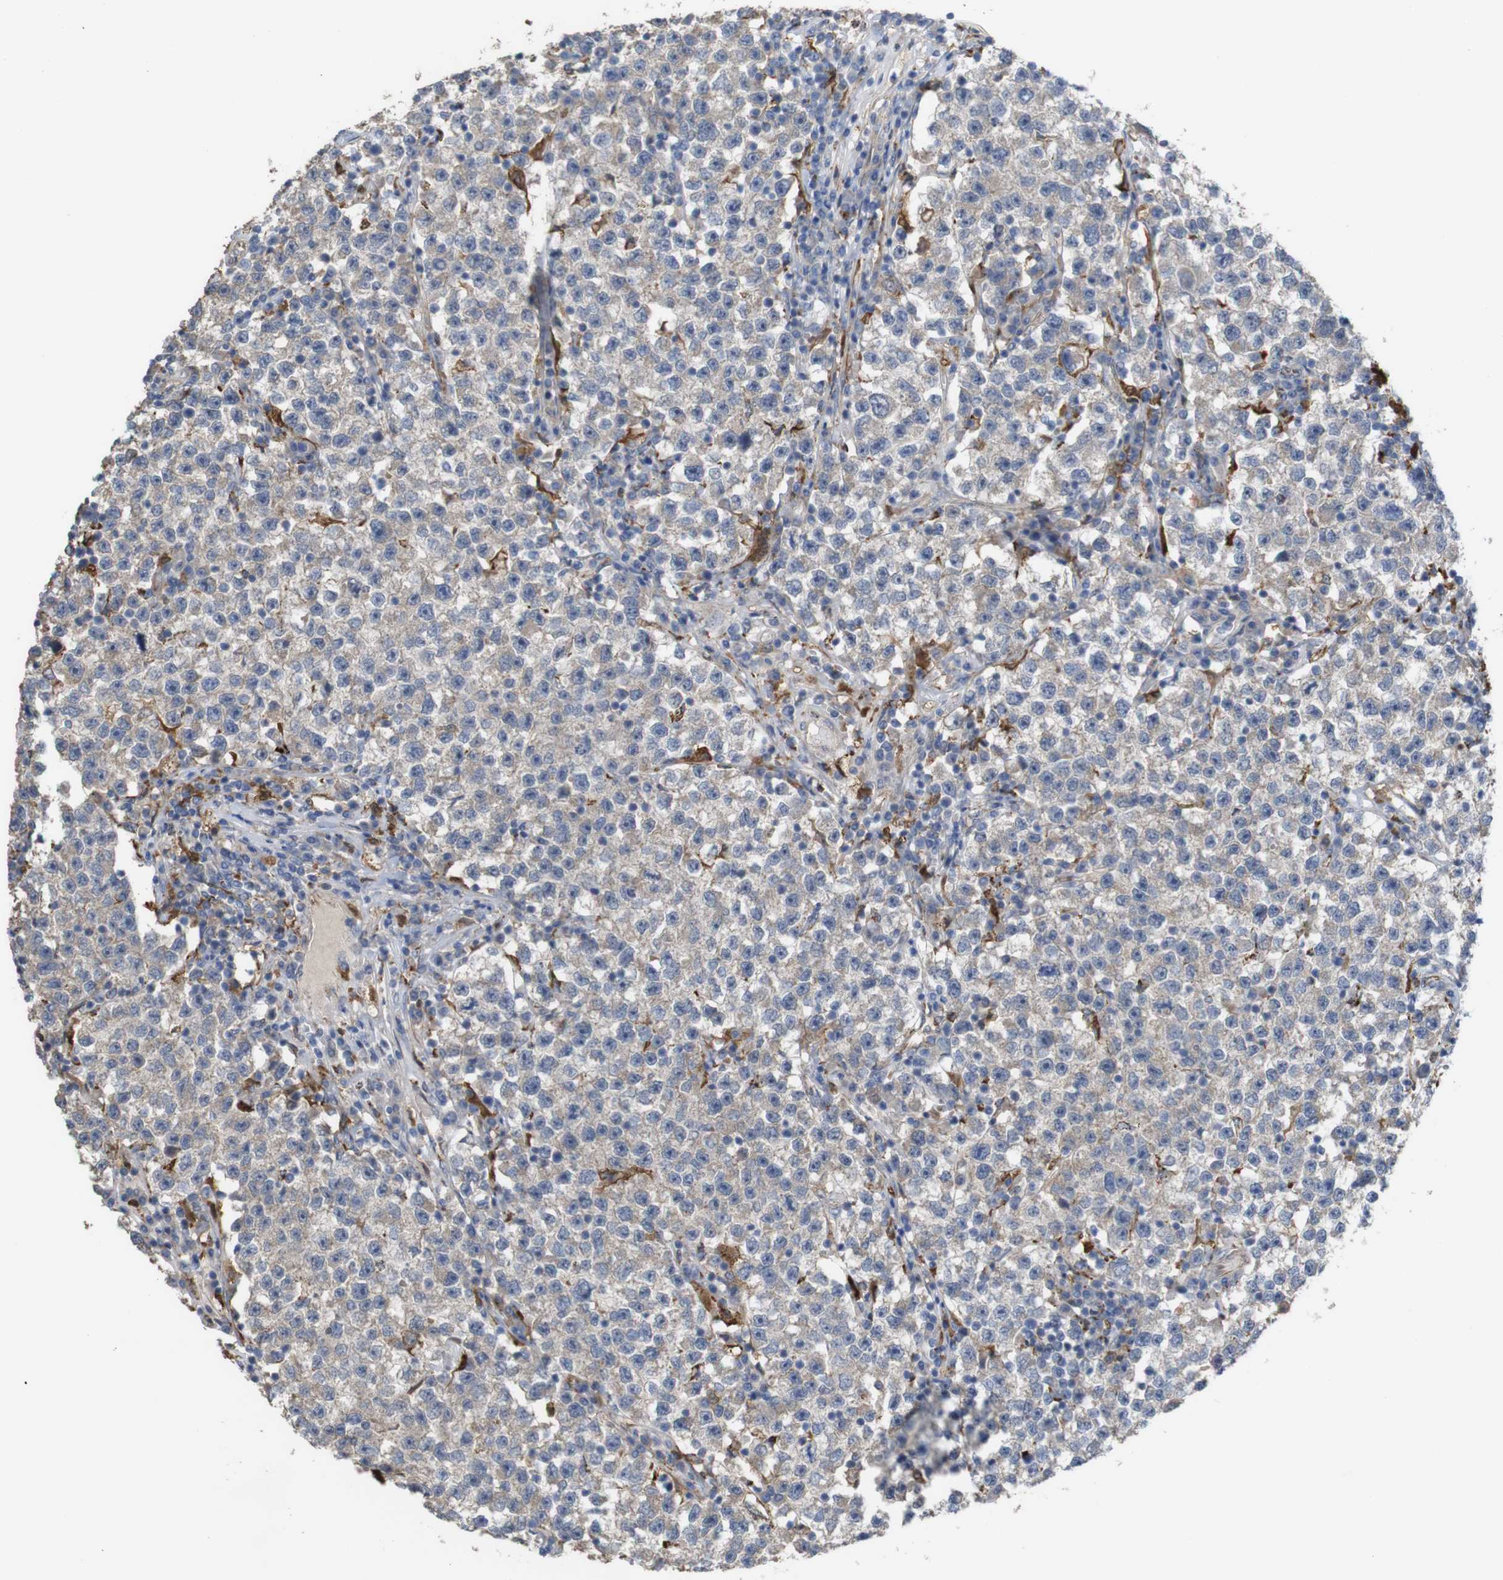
{"staining": {"intensity": "weak", "quantity": ">75%", "location": "cytoplasmic/membranous"}, "tissue": "testis cancer", "cell_type": "Tumor cells", "image_type": "cancer", "snomed": [{"axis": "morphology", "description": "Seminoma, NOS"}, {"axis": "topography", "description": "Testis"}], "caption": "This is an image of immunohistochemistry staining of testis cancer, which shows weak staining in the cytoplasmic/membranous of tumor cells.", "gene": "PTPRR", "patient": {"sex": "male", "age": 22}}